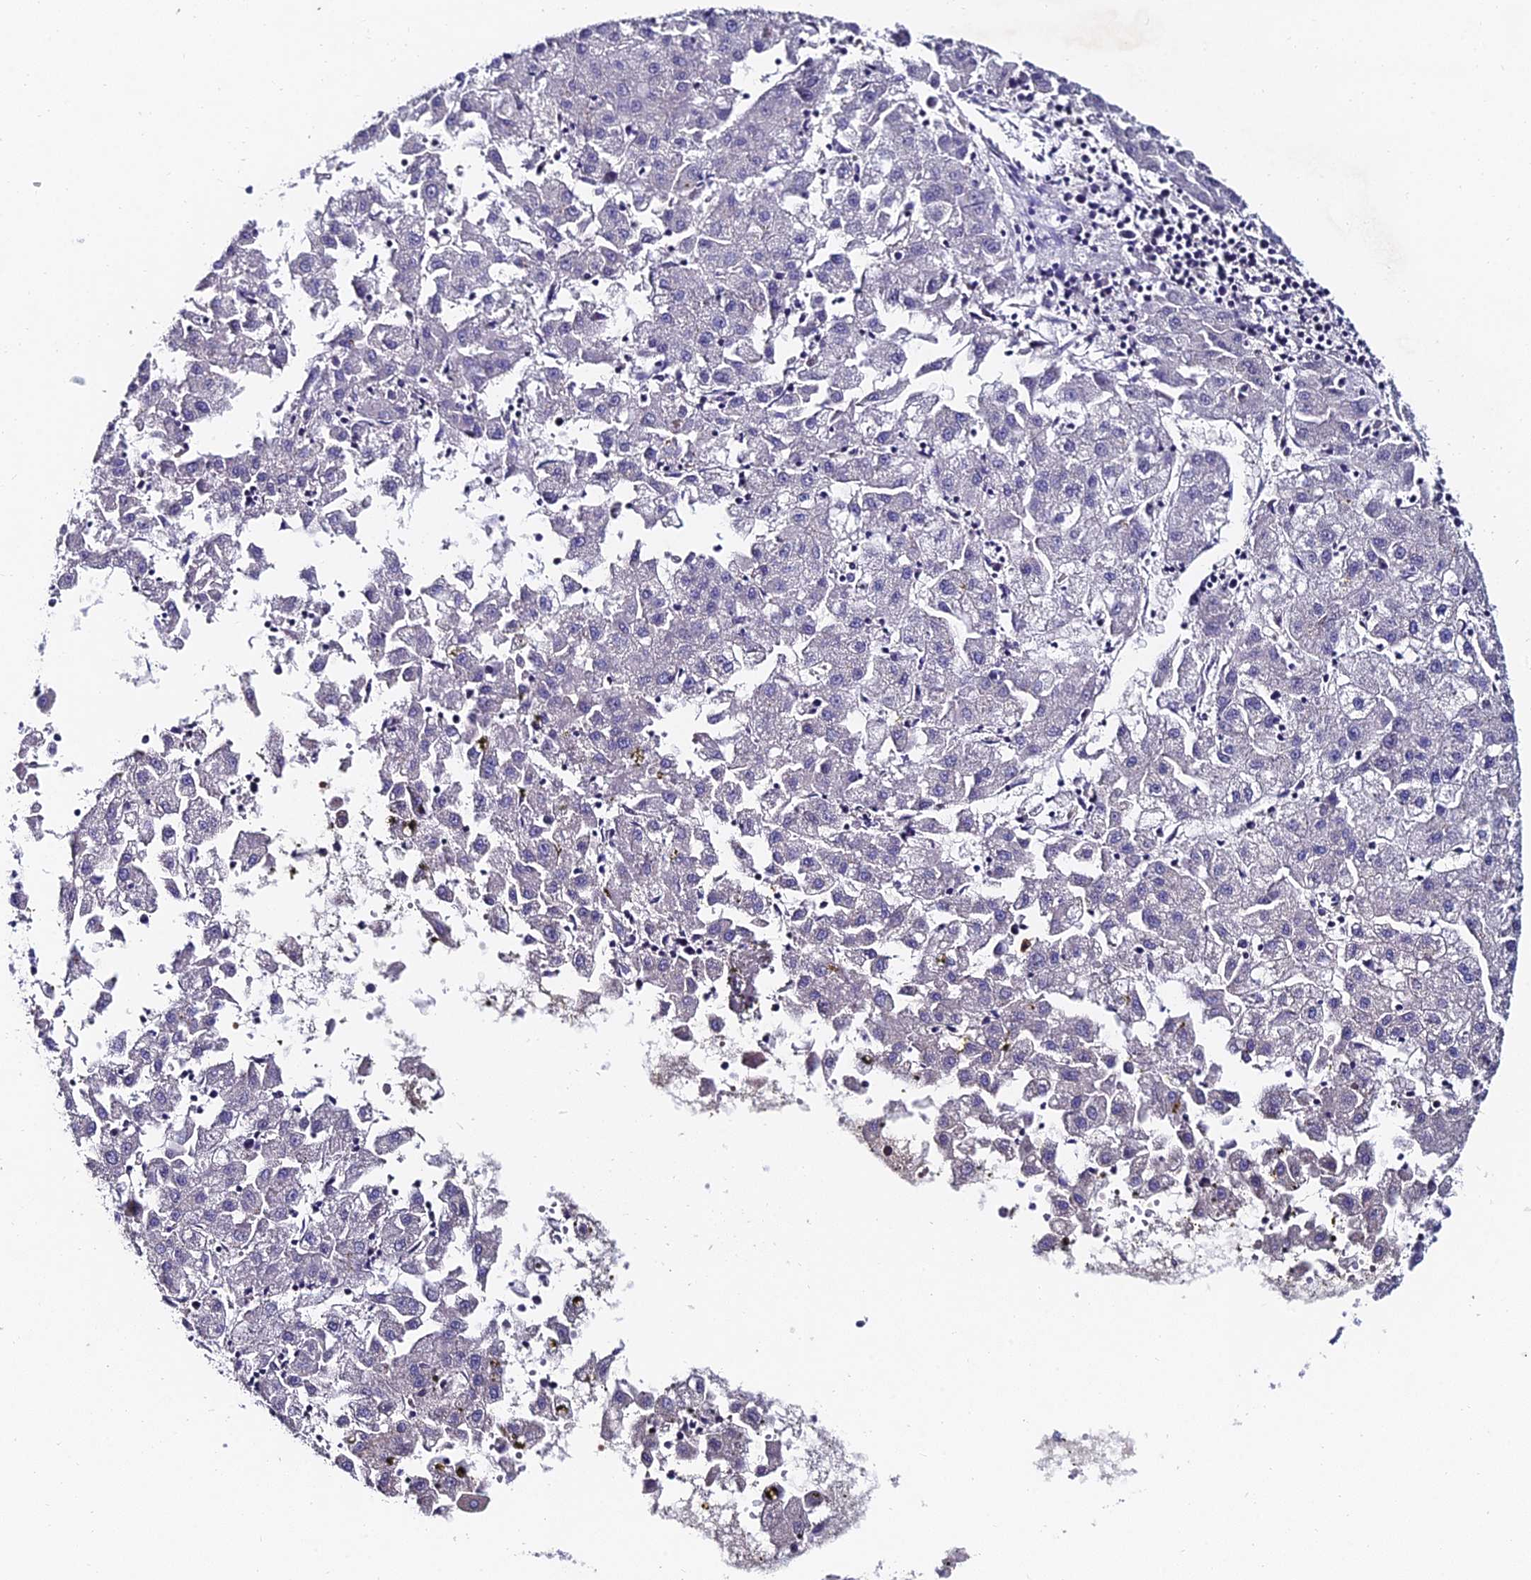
{"staining": {"intensity": "negative", "quantity": "none", "location": "none"}, "tissue": "liver cancer", "cell_type": "Tumor cells", "image_type": "cancer", "snomed": [{"axis": "morphology", "description": "Carcinoma, Hepatocellular, NOS"}, {"axis": "topography", "description": "Liver"}], "caption": "A micrograph of human liver hepatocellular carcinoma is negative for staining in tumor cells. The staining was performed using DAB to visualize the protein expression in brown, while the nuclei were stained in blue with hematoxylin (Magnification: 20x).", "gene": "TRIM24", "patient": {"sex": "male", "age": 72}}